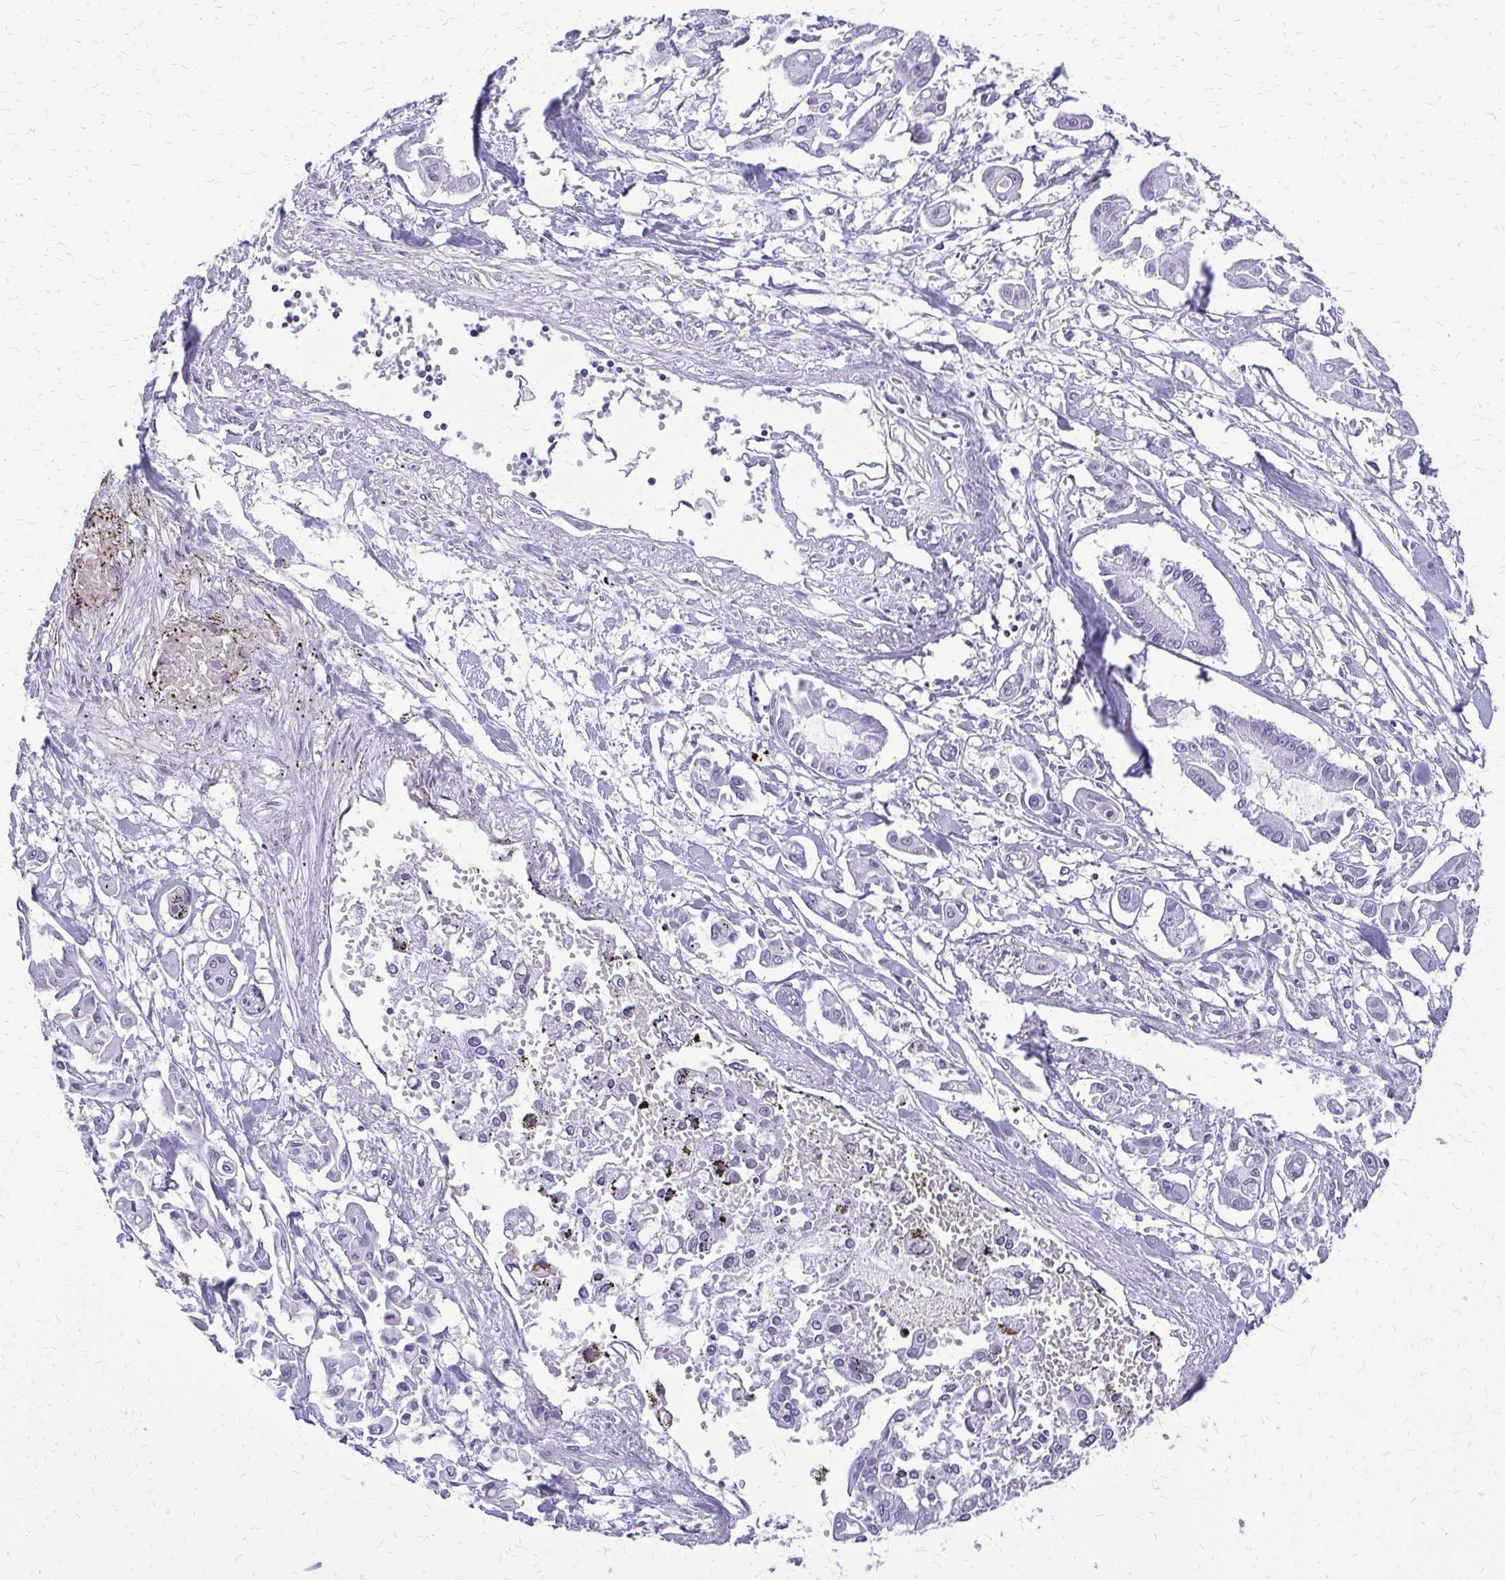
{"staining": {"intensity": "negative", "quantity": "none", "location": "none"}, "tissue": "pancreatic cancer", "cell_type": "Tumor cells", "image_type": "cancer", "snomed": [{"axis": "morphology", "description": "Adenocarcinoma, NOS"}, {"axis": "topography", "description": "Pancreas"}], "caption": "This is a photomicrograph of IHC staining of pancreatic adenocarcinoma, which shows no positivity in tumor cells.", "gene": "FAM162B", "patient": {"sex": "male", "age": 61}}